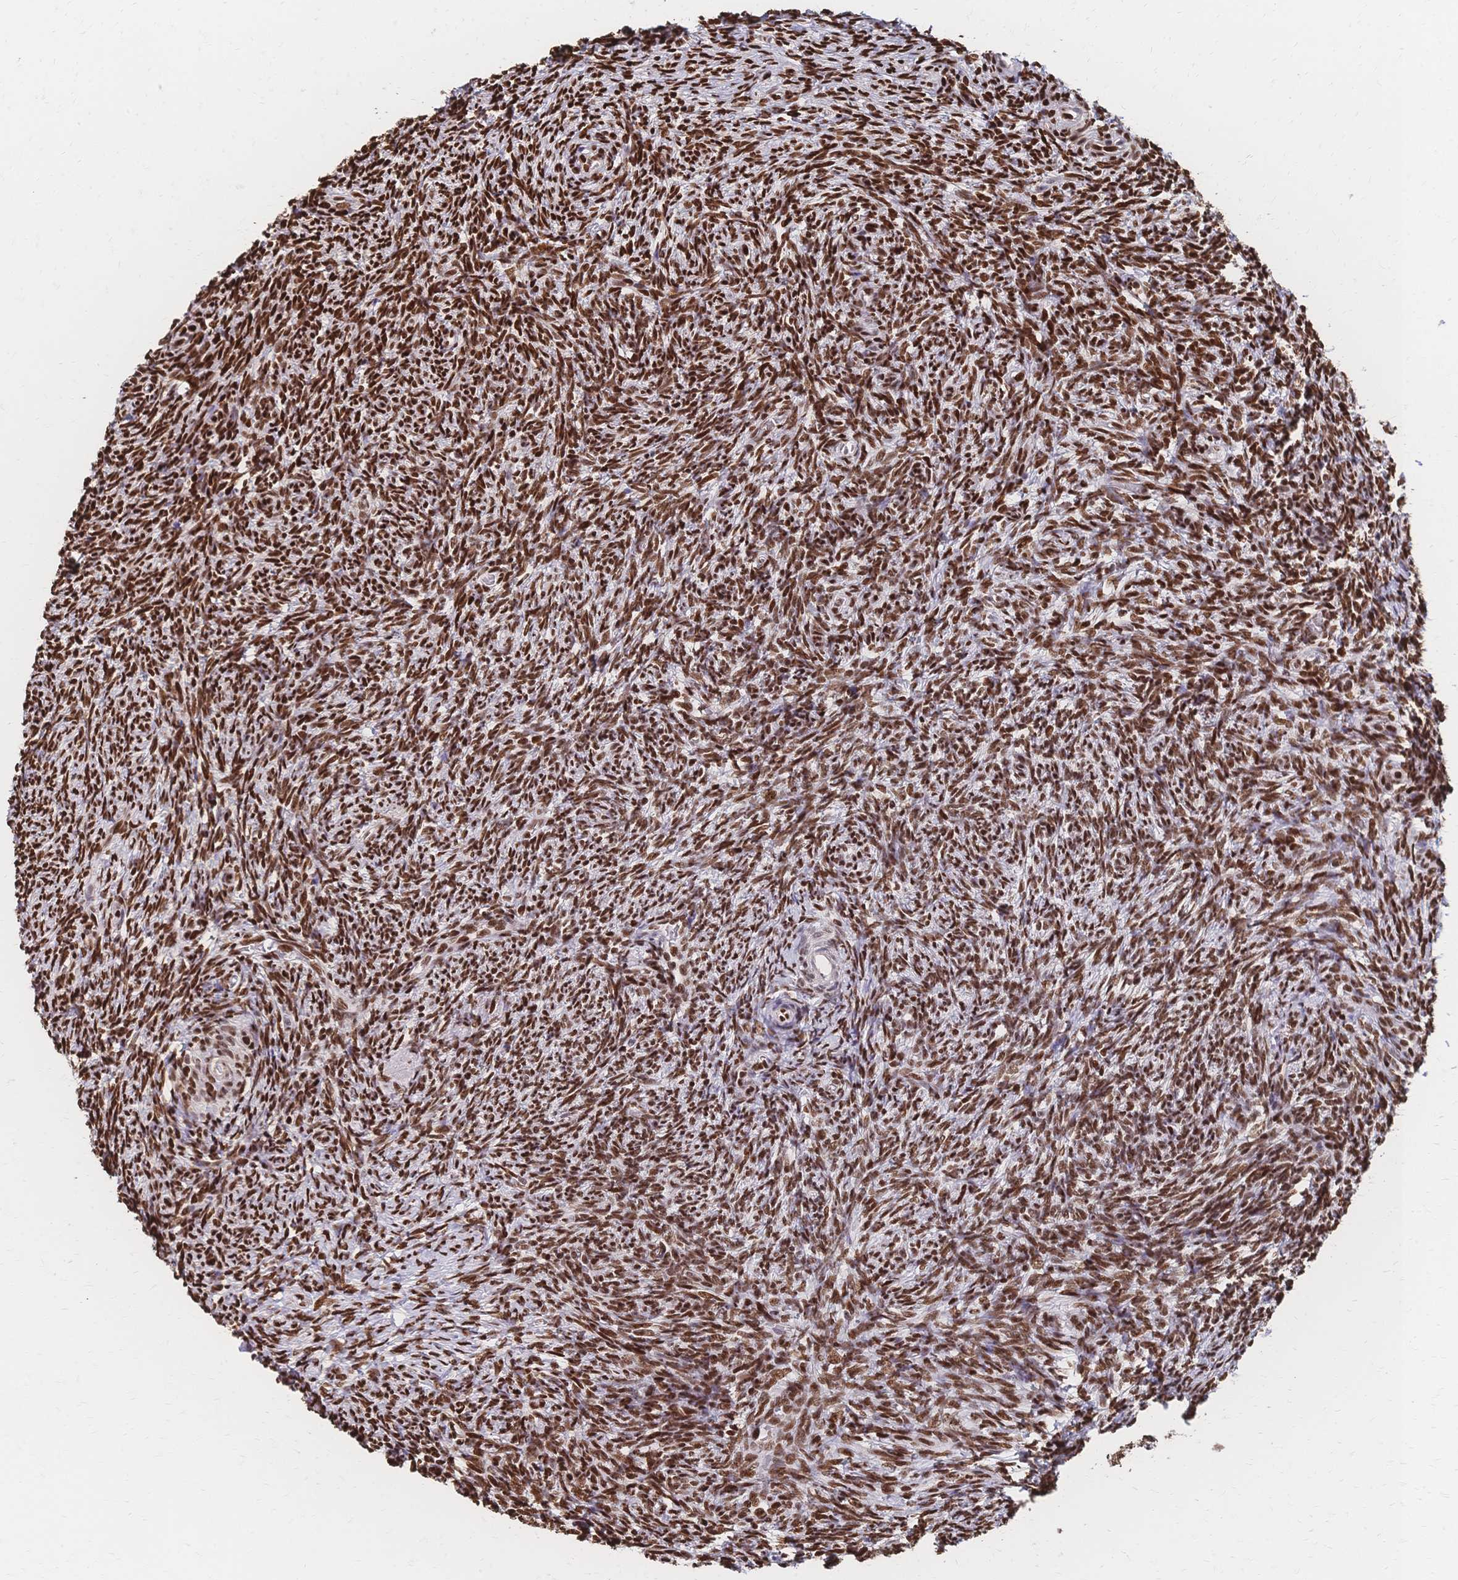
{"staining": {"intensity": "moderate", "quantity": ">75%", "location": "nuclear"}, "tissue": "ovary", "cell_type": "Ovarian stroma cells", "image_type": "normal", "snomed": [{"axis": "morphology", "description": "Normal tissue, NOS"}, {"axis": "topography", "description": "Ovary"}], "caption": "Human ovary stained for a protein (brown) reveals moderate nuclear positive positivity in approximately >75% of ovarian stroma cells.", "gene": "HDGF", "patient": {"sex": "female", "age": 39}}